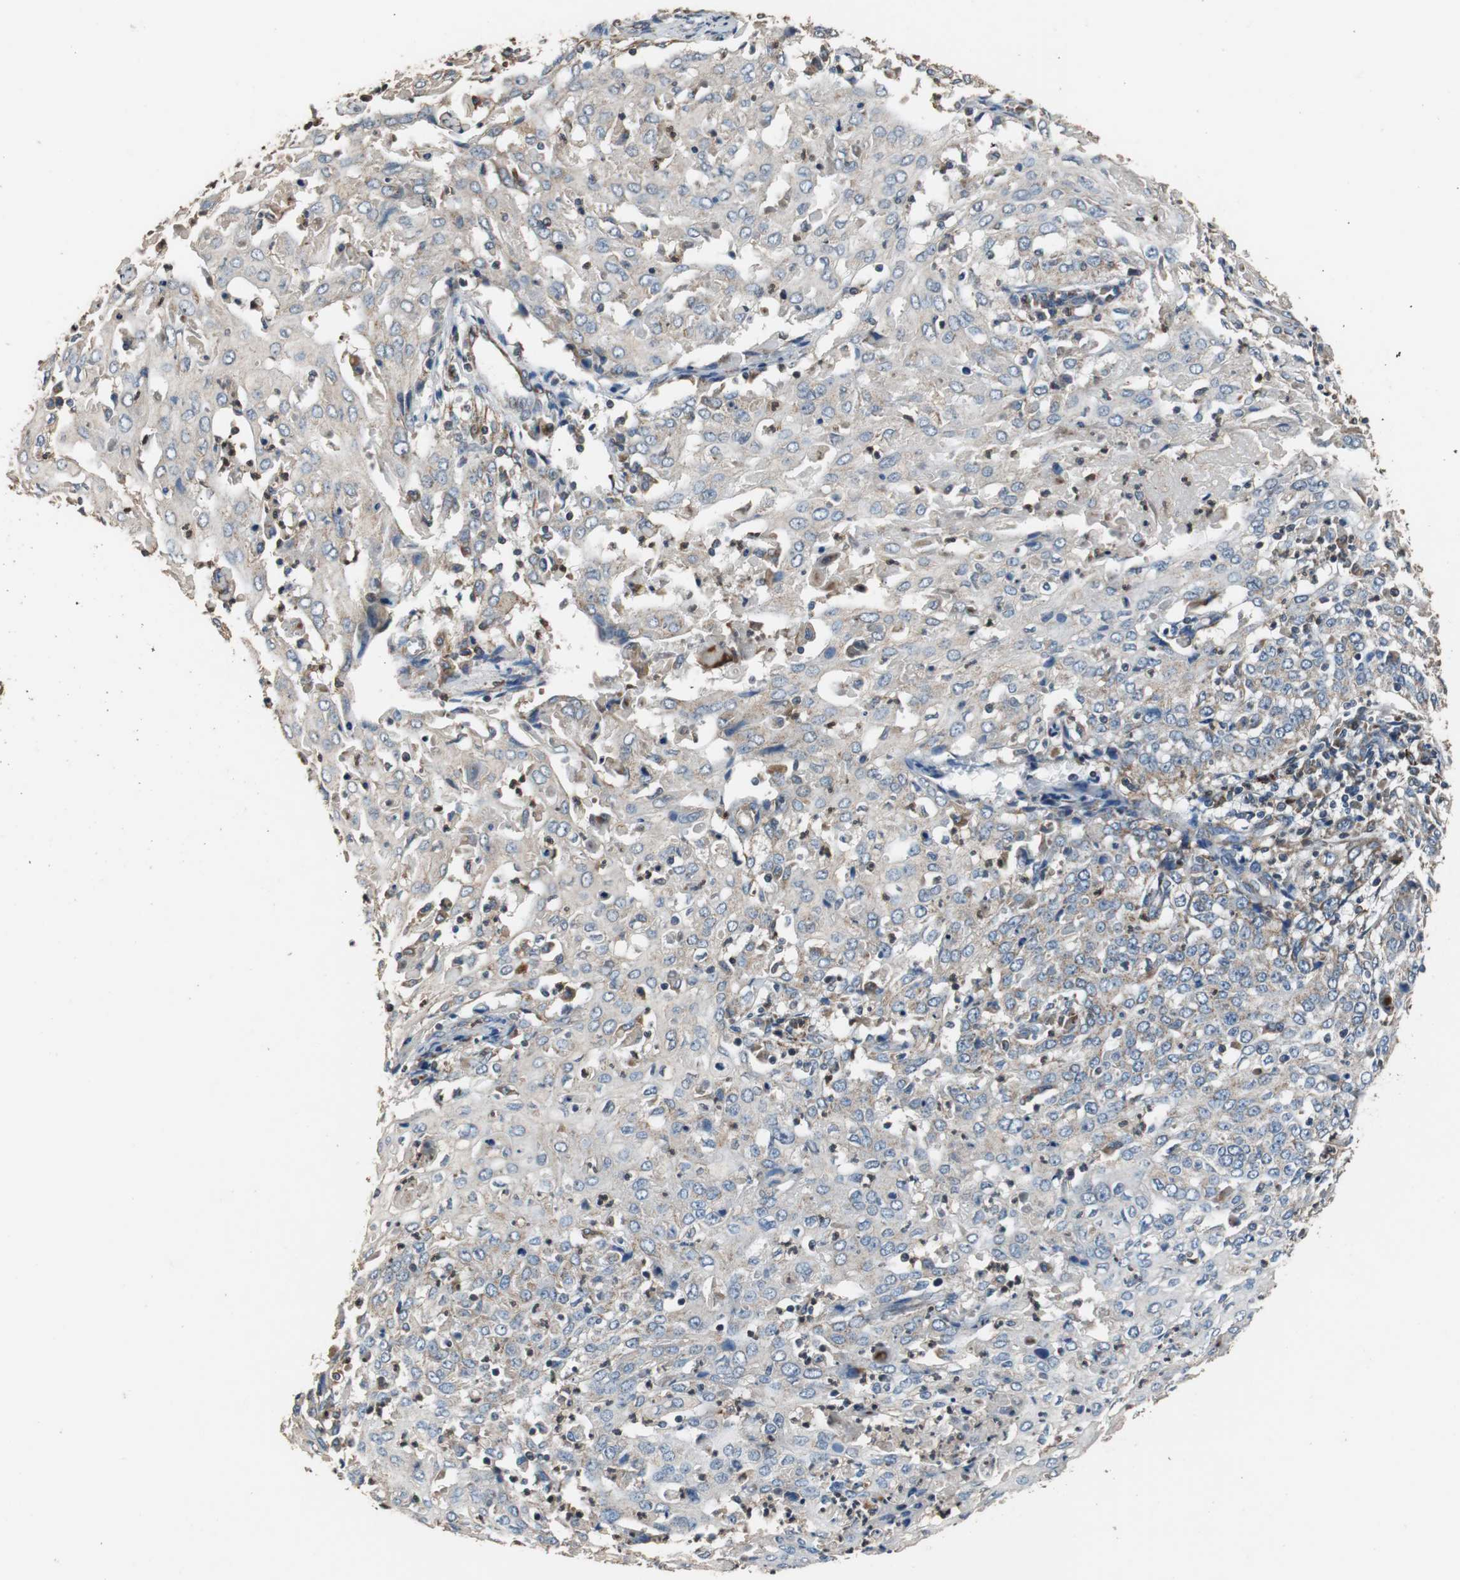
{"staining": {"intensity": "weak", "quantity": ">75%", "location": "cytoplasmic/membranous"}, "tissue": "cervical cancer", "cell_type": "Tumor cells", "image_type": "cancer", "snomed": [{"axis": "morphology", "description": "Squamous cell carcinoma, NOS"}, {"axis": "topography", "description": "Cervix"}], "caption": "Cervical cancer tissue displays weak cytoplasmic/membranous expression in about >75% of tumor cells", "gene": "PITRM1", "patient": {"sex": "female", "age": 39}}